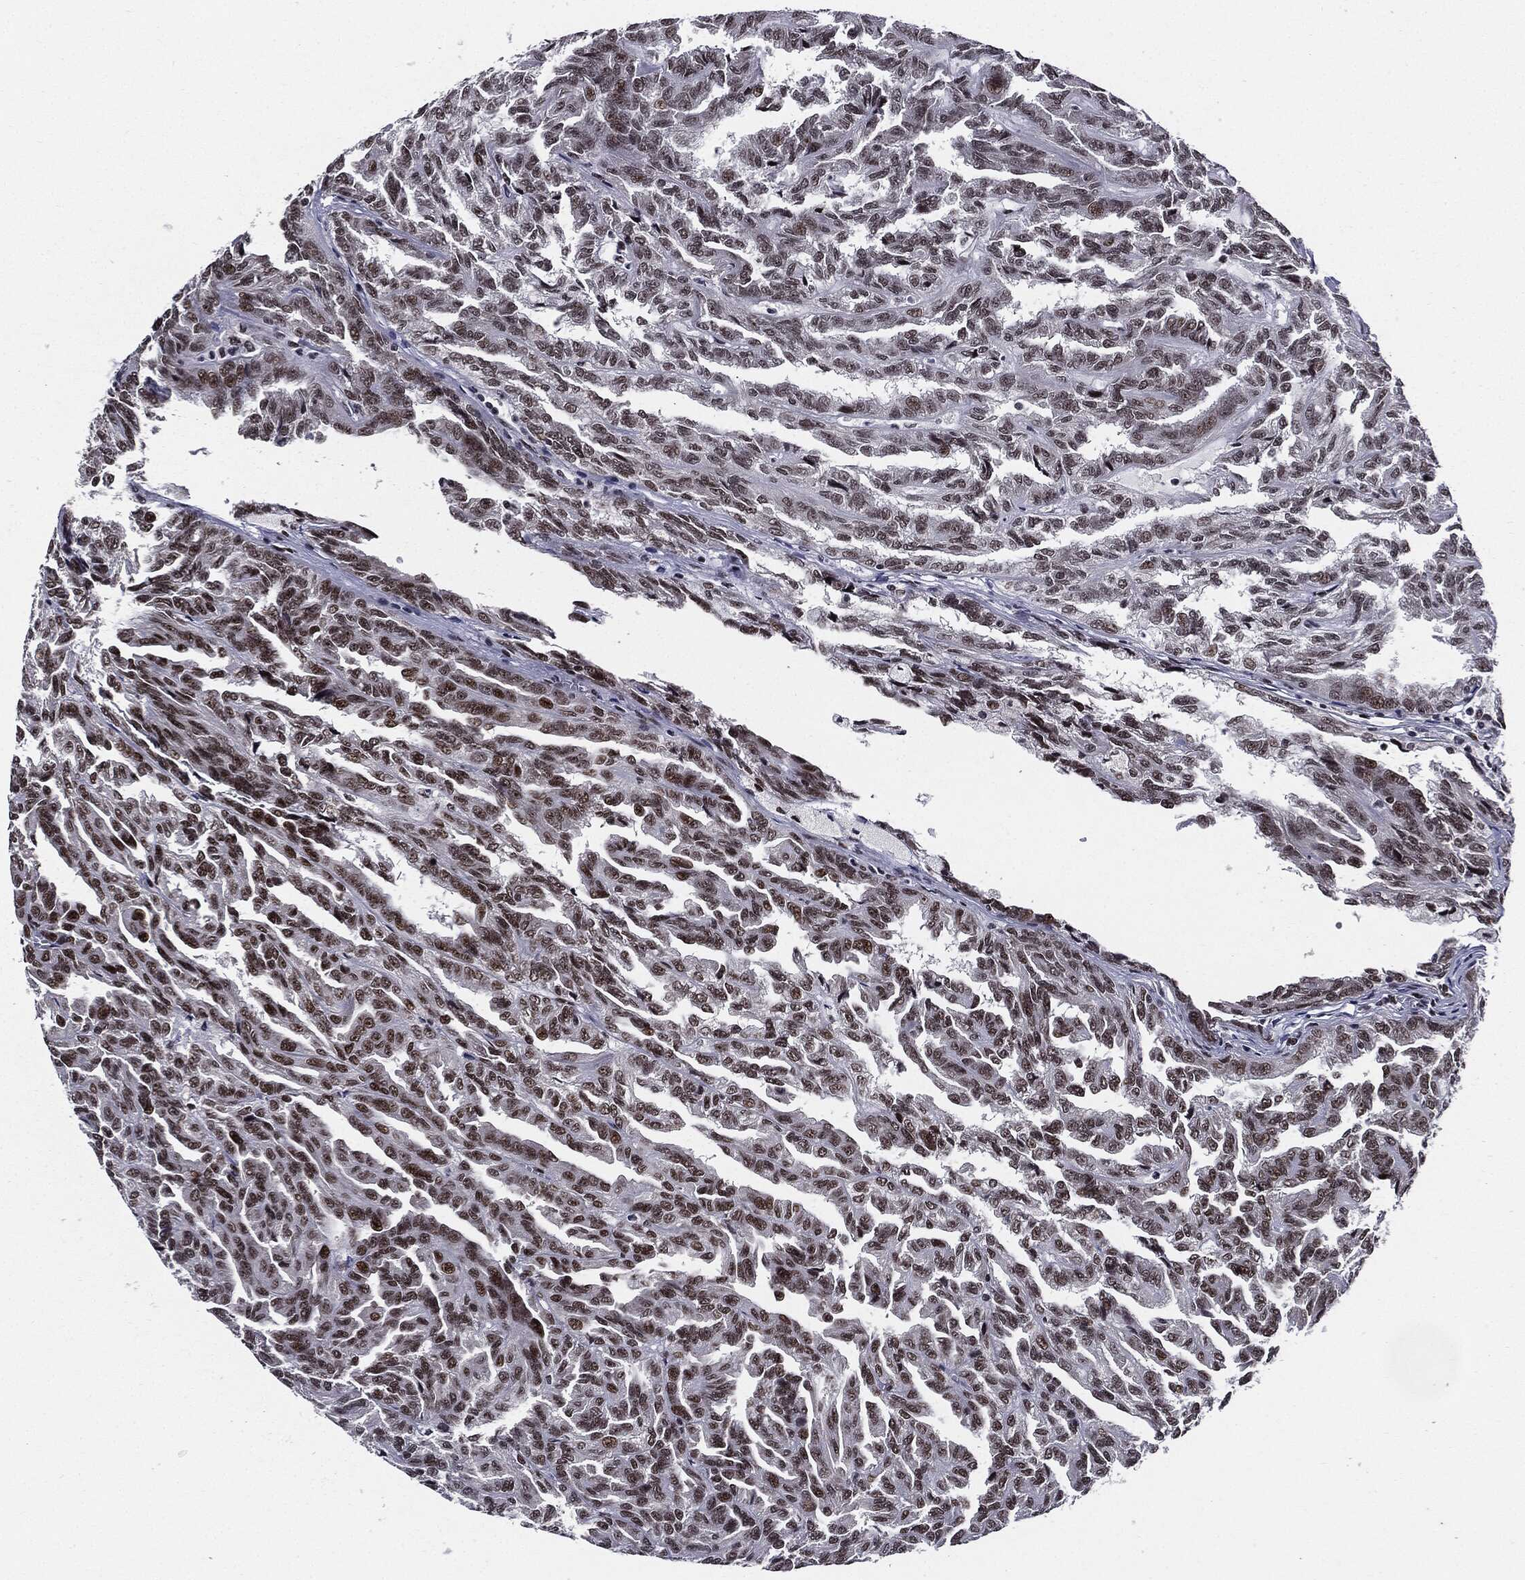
{"staining": {"intensity": "moderate", "quantity": ">75%", "location": "nuclear"}, "tissue": "renal cancer", "cell_type": "Tumor cells", "image_type": "cancer", "snomed": [{"axis": "morphology", "description": "Adenocarcinoma, NOS"}, {"axis": "topography", "description": "Kidney"}], "caption": "Adenocarcinoma (renal) stained with DAB (3,3'-diaminobenzidine) immunohistochemistry (IHC) exhibits medium levels of moderate nuclear staining in approximately >75% of tumor cells. (IHC, brightfield microscopy, high magnification).", "gene": "ZFP91", "patient": {"sex": "male", "age": 79}}